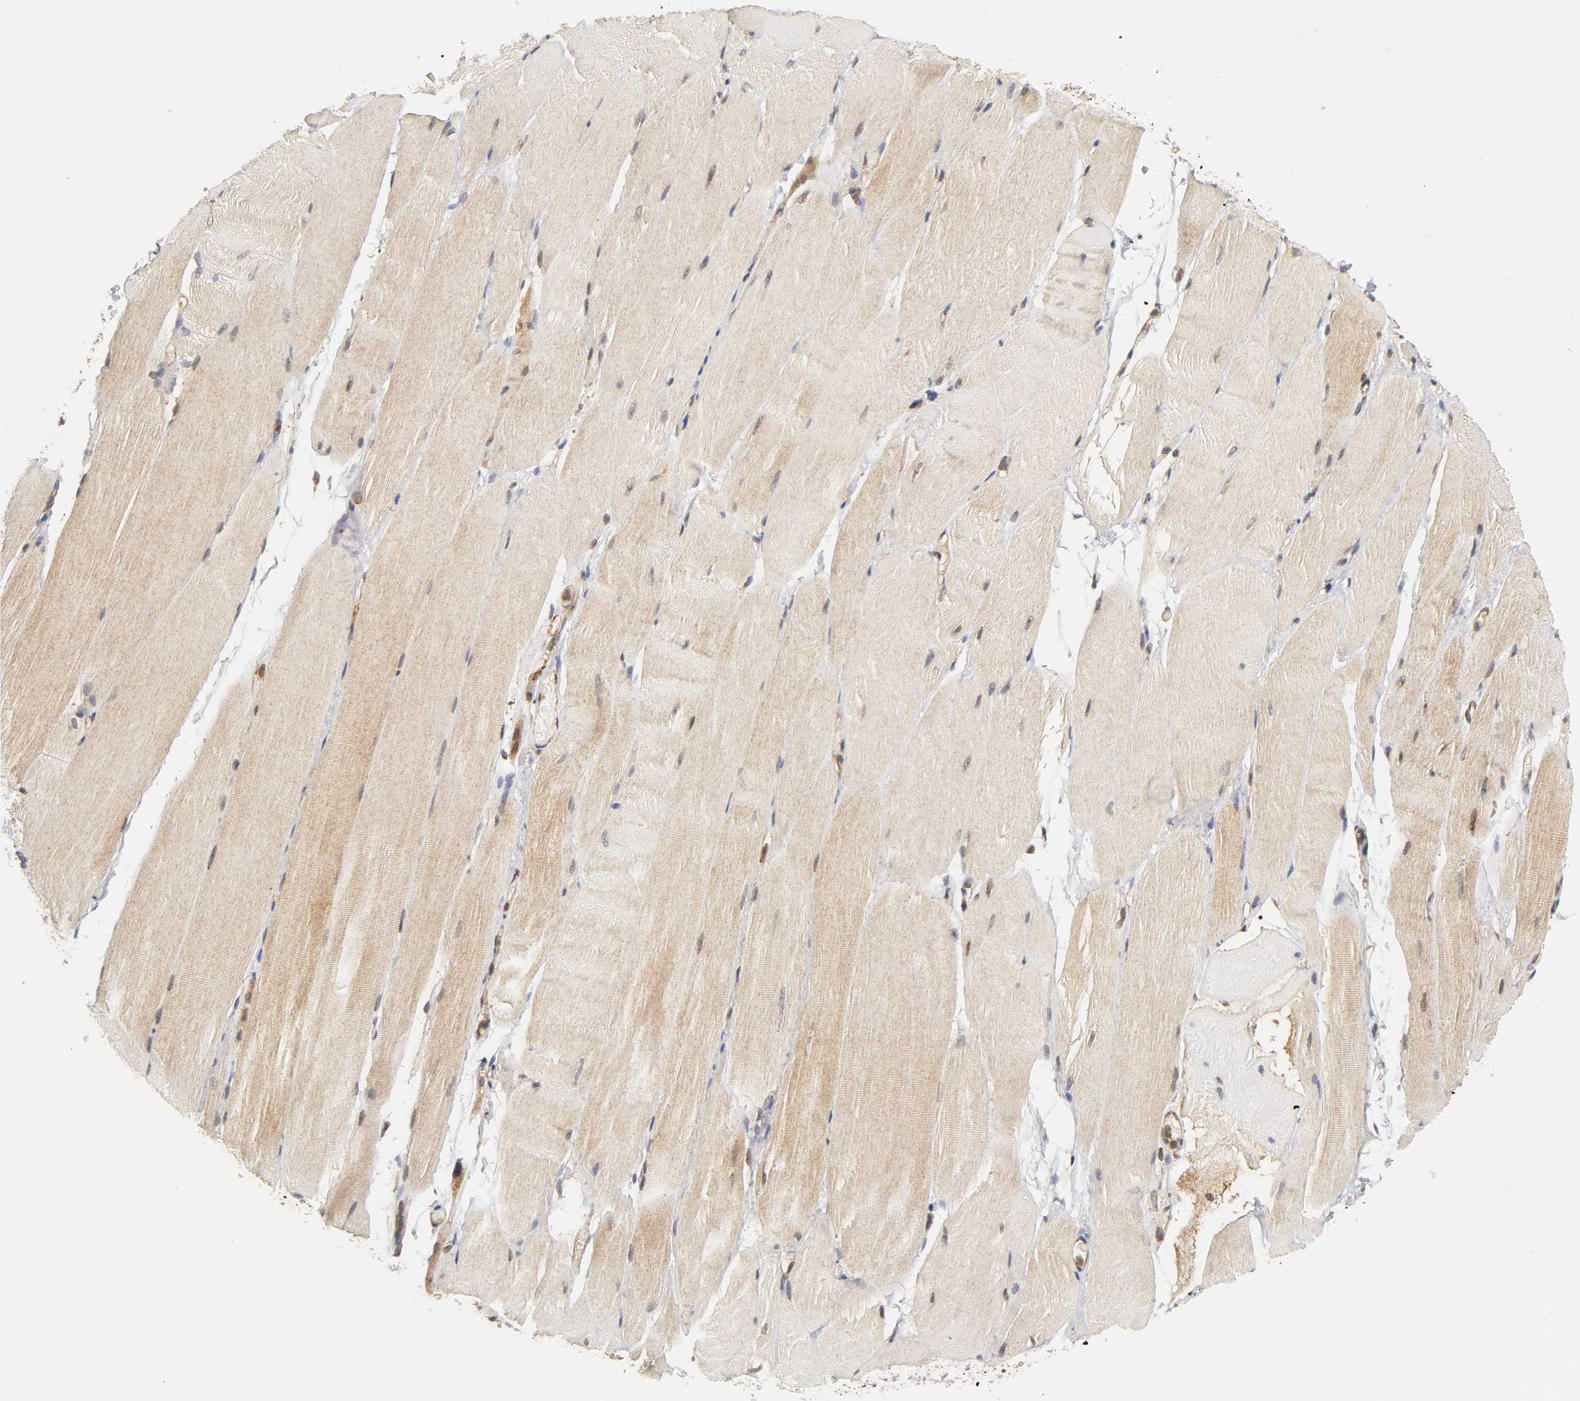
{"staining": {"intensity": "weak", "quantity": "25%-75%", "location": "cytoplasmic/membranous"}, "tissue": "skeletal muscle", "cell_type": "Myocytes", "image_type": "normal", "snomed": [{"axis": "morphology", "description": "Normal tissue, NOS"}, {"axis": "topography", "description": "Skeletal muscle"}, {"axis": "topography", "description": "Parathyroid gland"}], "caption": "Protein analysis of unremarkable skeletal muscle shows weak cytoplasmic/membranous positivity in approximately 25%-75% of myocytes.", "gene": "PAFAH1B1", "patient": {"sex": "female", "age": 37}}